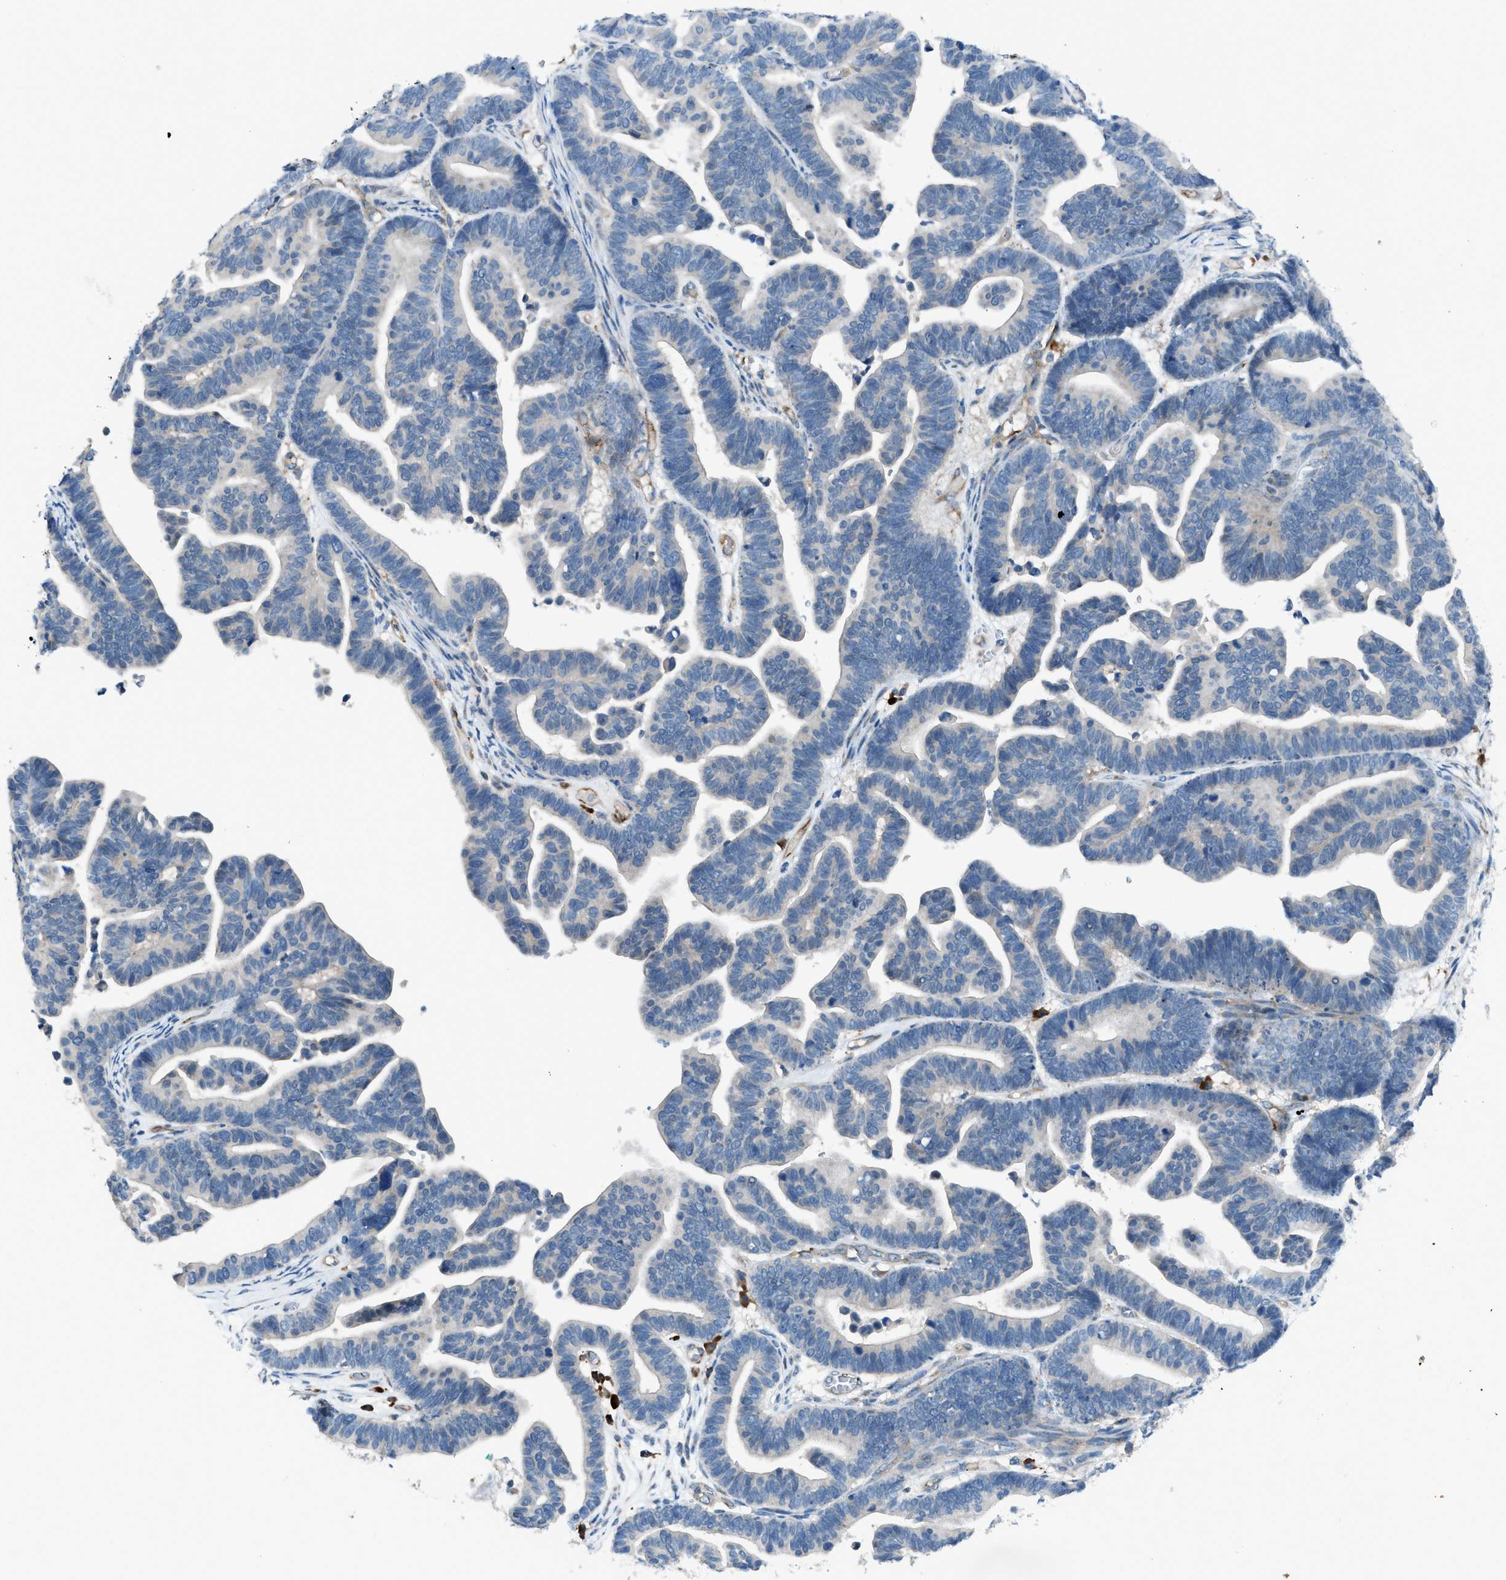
{"staining": {"intensity": "negative", "quantity": "none", "location": "none"}, "tissue": "ovarian cancer", "cell_type": "Tumor cells", "image_type": "cancer", "snomed": [{"axis": "morphology", "description": "Cystadenocarcinoma, serous, NOS"}, {"axis": "topography", "description": "Ovary"}], "caption": "This is an immunohistochemistry (IHC) image of human ovarian serous cystadenocarcinoma. There is no staining in tumor cells.", "gene": "HEG1", "patient": {"sex": "female", "age": 56}}